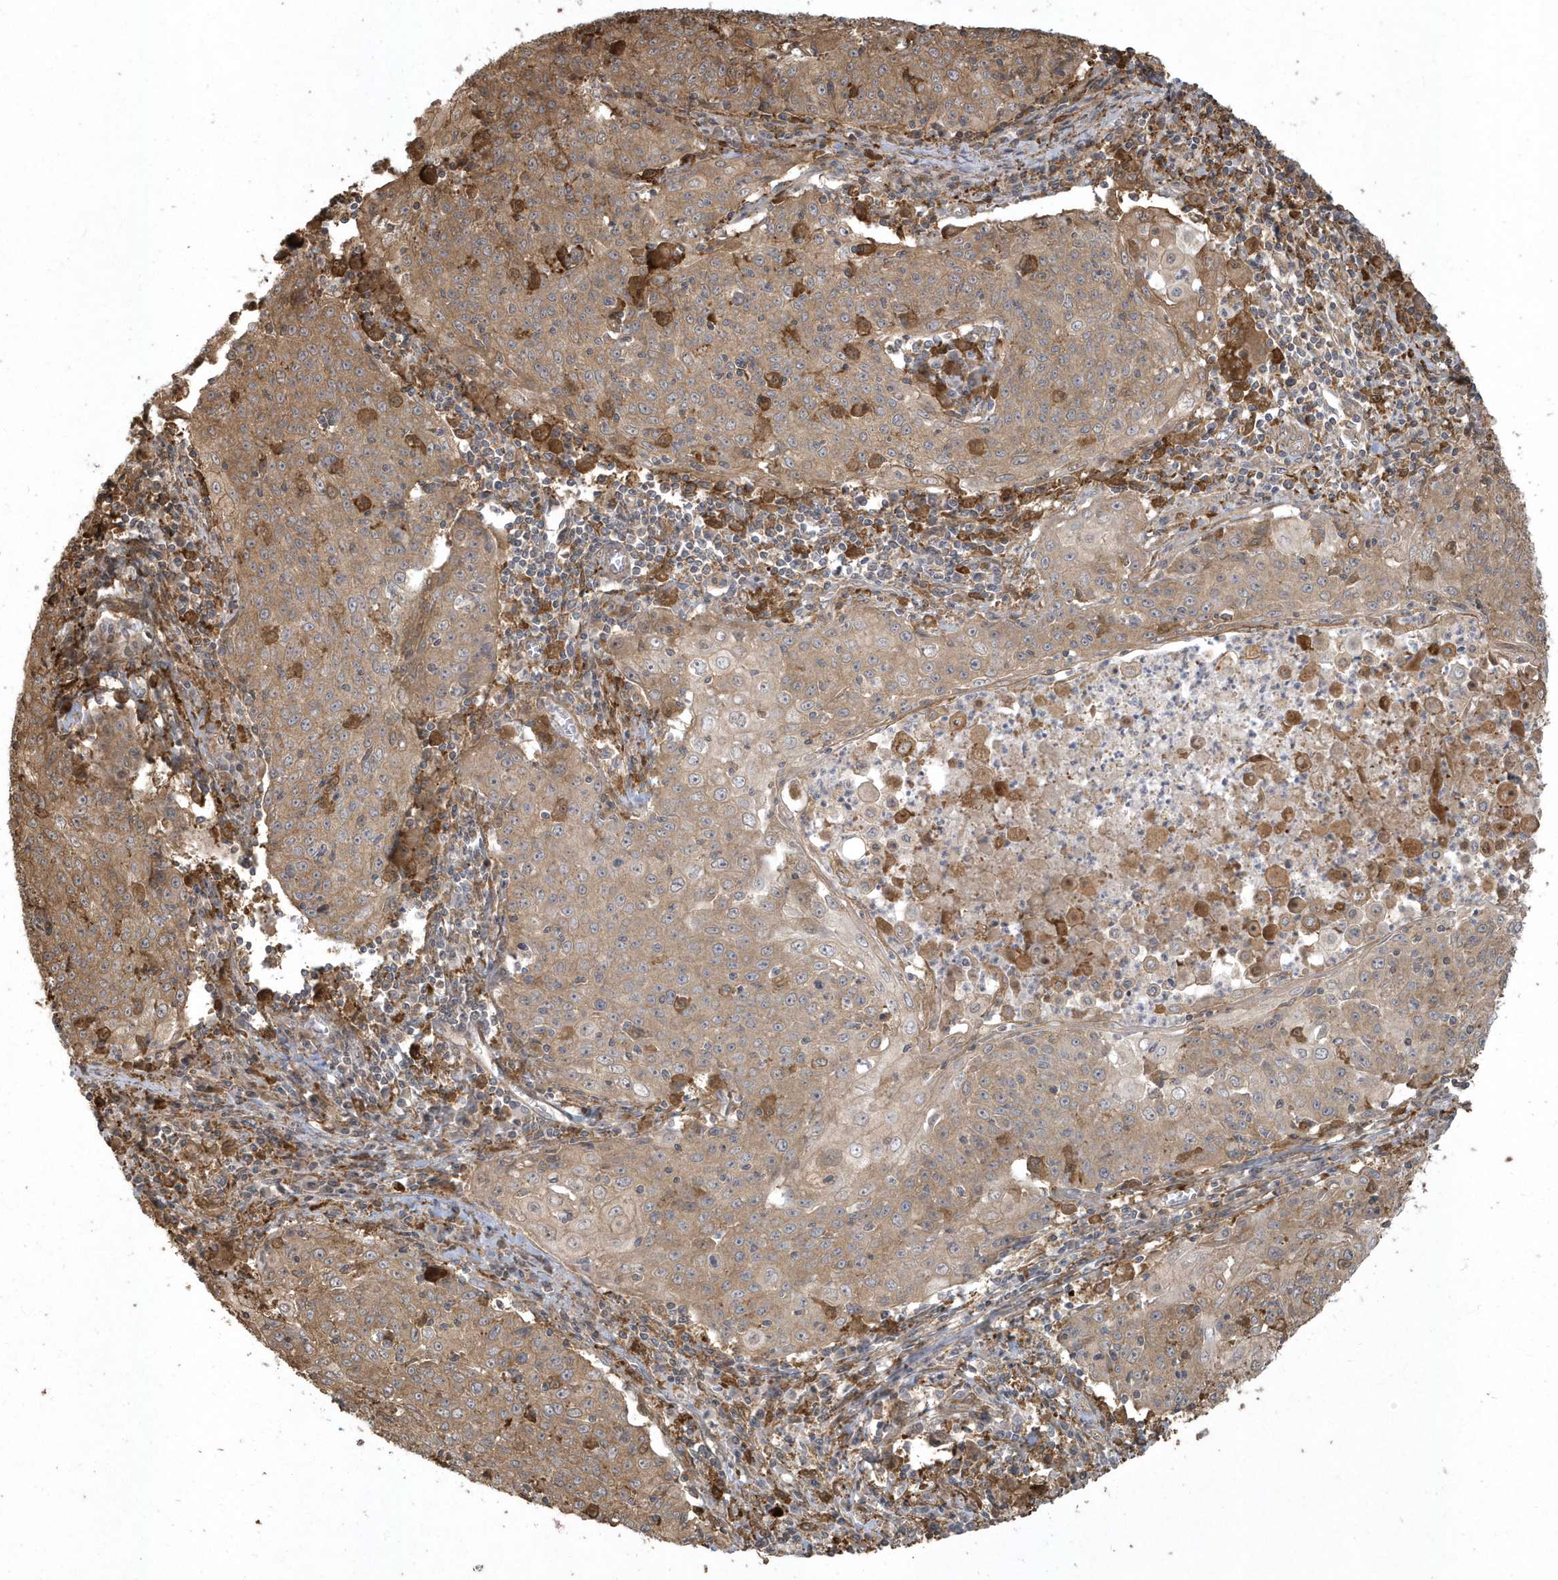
{"staining": {"intensity": "moderate", "quantity": ">75%", "location": "cytoplasmic/membranous"}, "tissue": "cervical cancer", "cell_type": "Tumor cells", "image_type": "cancer", "snomed": [{"axis": "morphology", "description": "Squamous cell carcinoma, NOS"}, {"axis": "topography", "description": "Cervix"}], "caption": "A brown stain highlights moderate cytoplasmic/membranous expression of a protein in cervical cancer tumor cells.", "gene": "HNMT", "patient": {"sex": "female", "age": 48}}